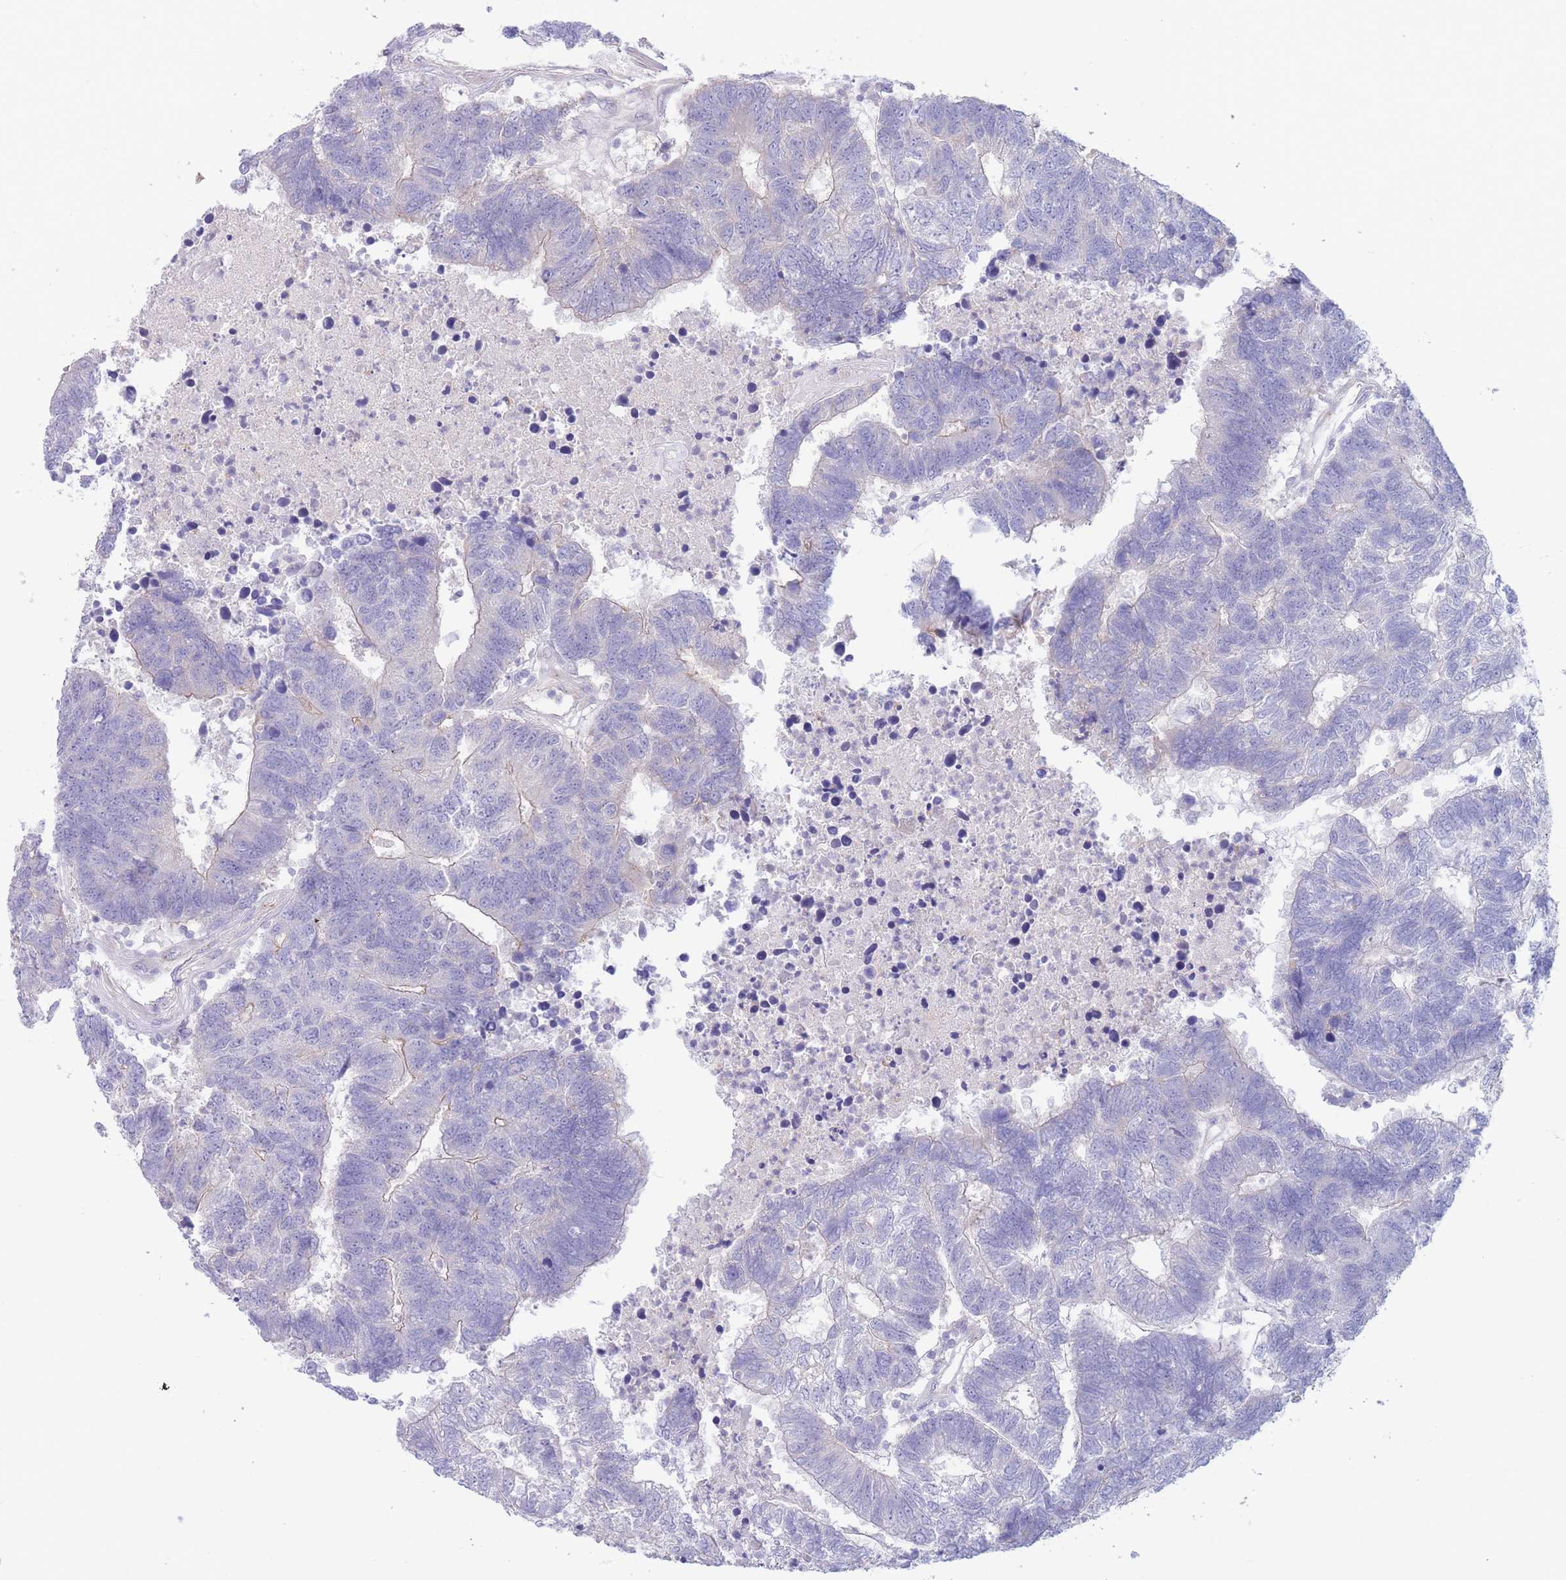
{"staining": {"intensity": "weak", "quantity": "<25%", "location": "cytoplasmic/membranous"}, "tissue": "colorectal cancer", "cell_type": "Tumor cells", "image_type": "cancer", "snomed": [{"axis": "morphology", "description": "Adenocarcinoma, NOS"}, {"axis": "topography", "description": "Colon"}], "caption": "The IHC histopathology image has no significant staining in tumor cells of colorectal adenocarcinoma tissue.", "gene": "ALS2CL", "patient": {"sex": "female", "age": 48}}